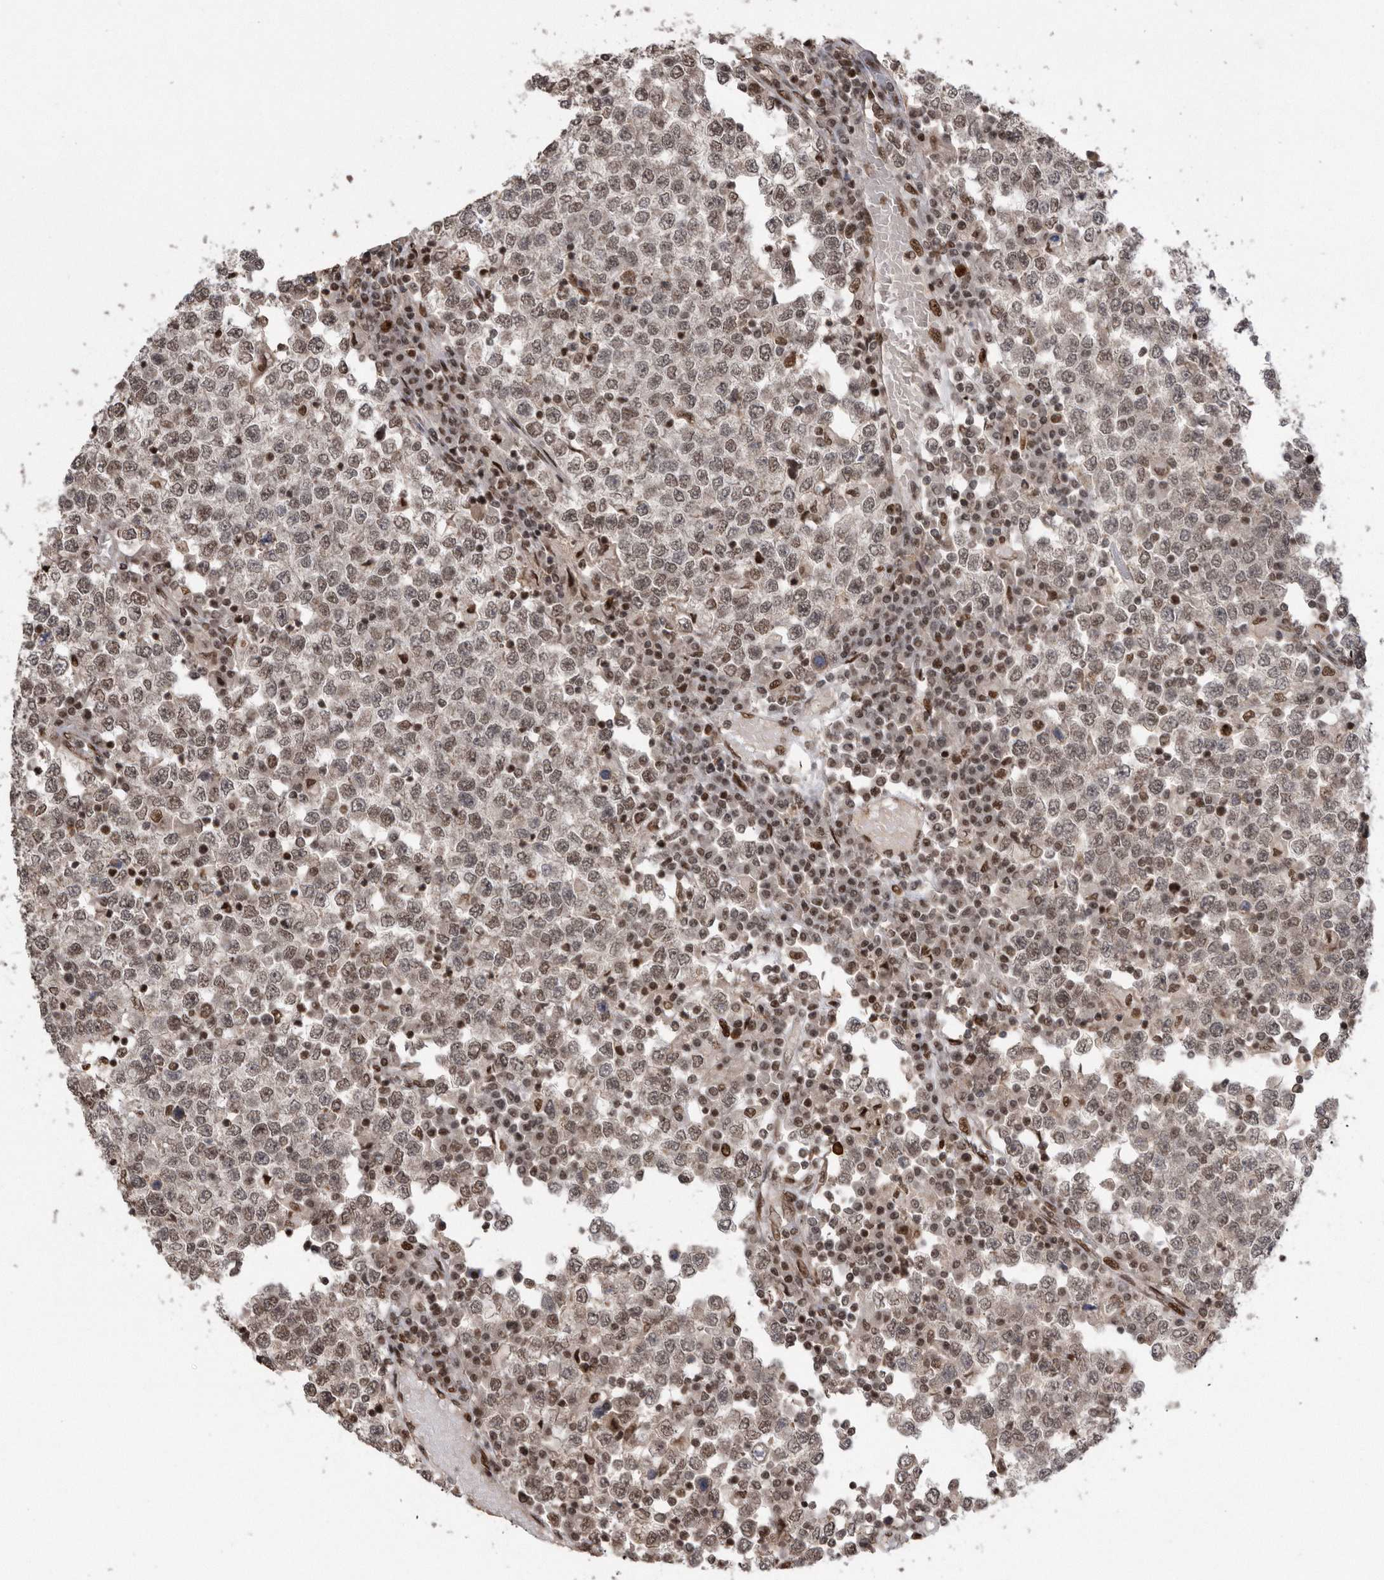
{"staining": {"intensity": "weak", "quantity": ">75%", "location": "nuclear"}, "tissue": "testis cancer", "cell_type": "Tumor cells", "image_type": "cancer", "snomed": [{"axis": "morphology", "description": "Seminoma, NOS"}, {"axis": "topography", "description": "Testis"}], "caption": "The micrograph displays a brown stain indicating the presence of a protein in the nuclear of tumor cells in seminoma (testis). (DAB = brown stain, brightfield microscopy at high magnification).", "gene": "TDRD3", "patient": {"sex": "male", "age": 65}}